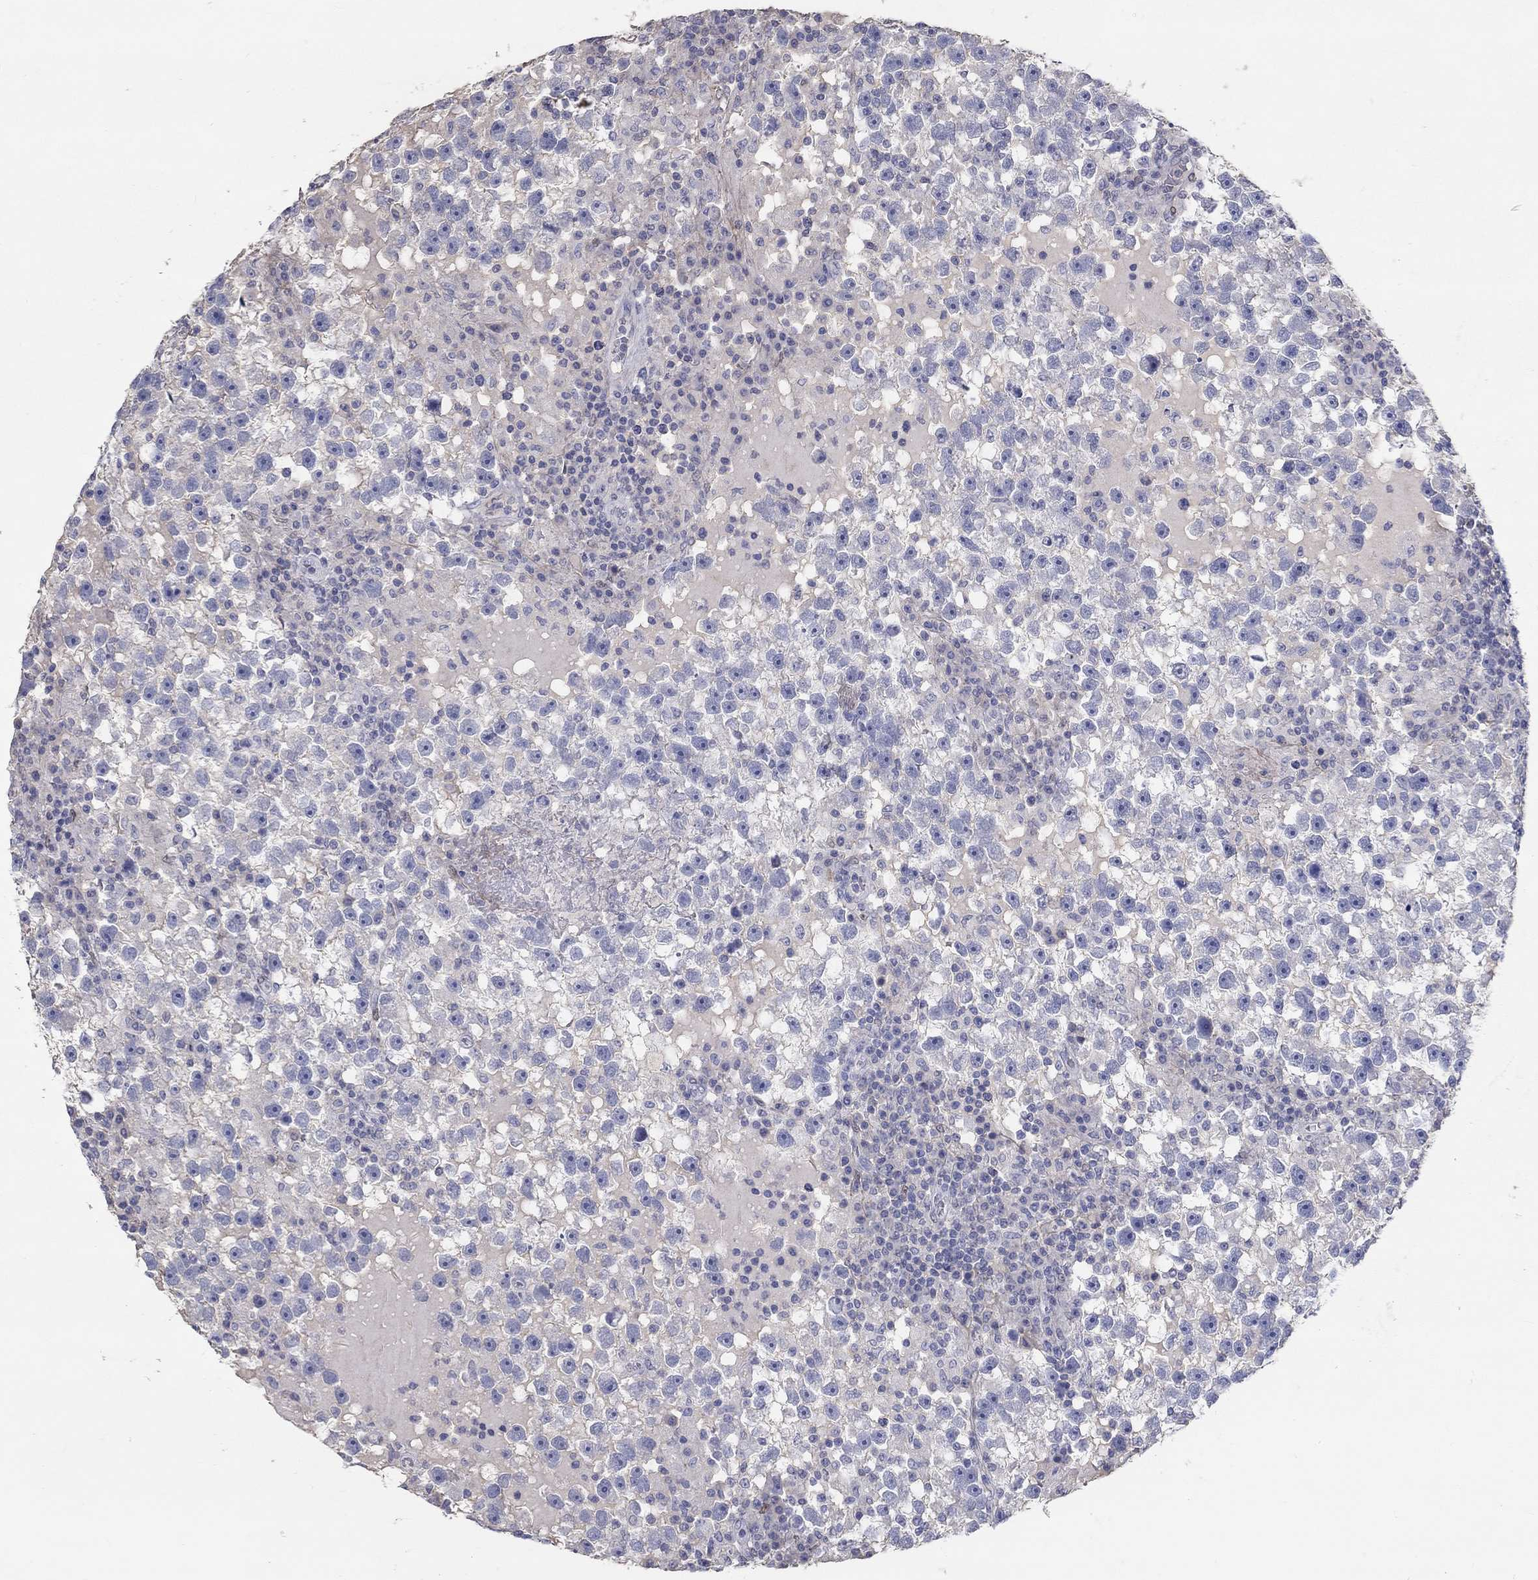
{"staining": {"intensity": "weak", "quantity": "<25%", "location": "cytoplasmic/membranous"}, "tissue": "testis cancer", "cell_type": "Tumor cells", "image_type": "cancer", "snomed": [{"axis": "morphology", "description": "Seminoma, NOS"}, {"axis": "topography", "description": "Testis"}], "caption": "IHC image of neoplastic tissue: seminoma (testis) stained with DAB (3,3'-diaminobenzidine) exhibits no significant protein staining in tumor cells. (Brightfield microscopy of DAB IHC at high magnification).", "gene": "FGF2", "patient": {"sex": "male", "age": 47}}